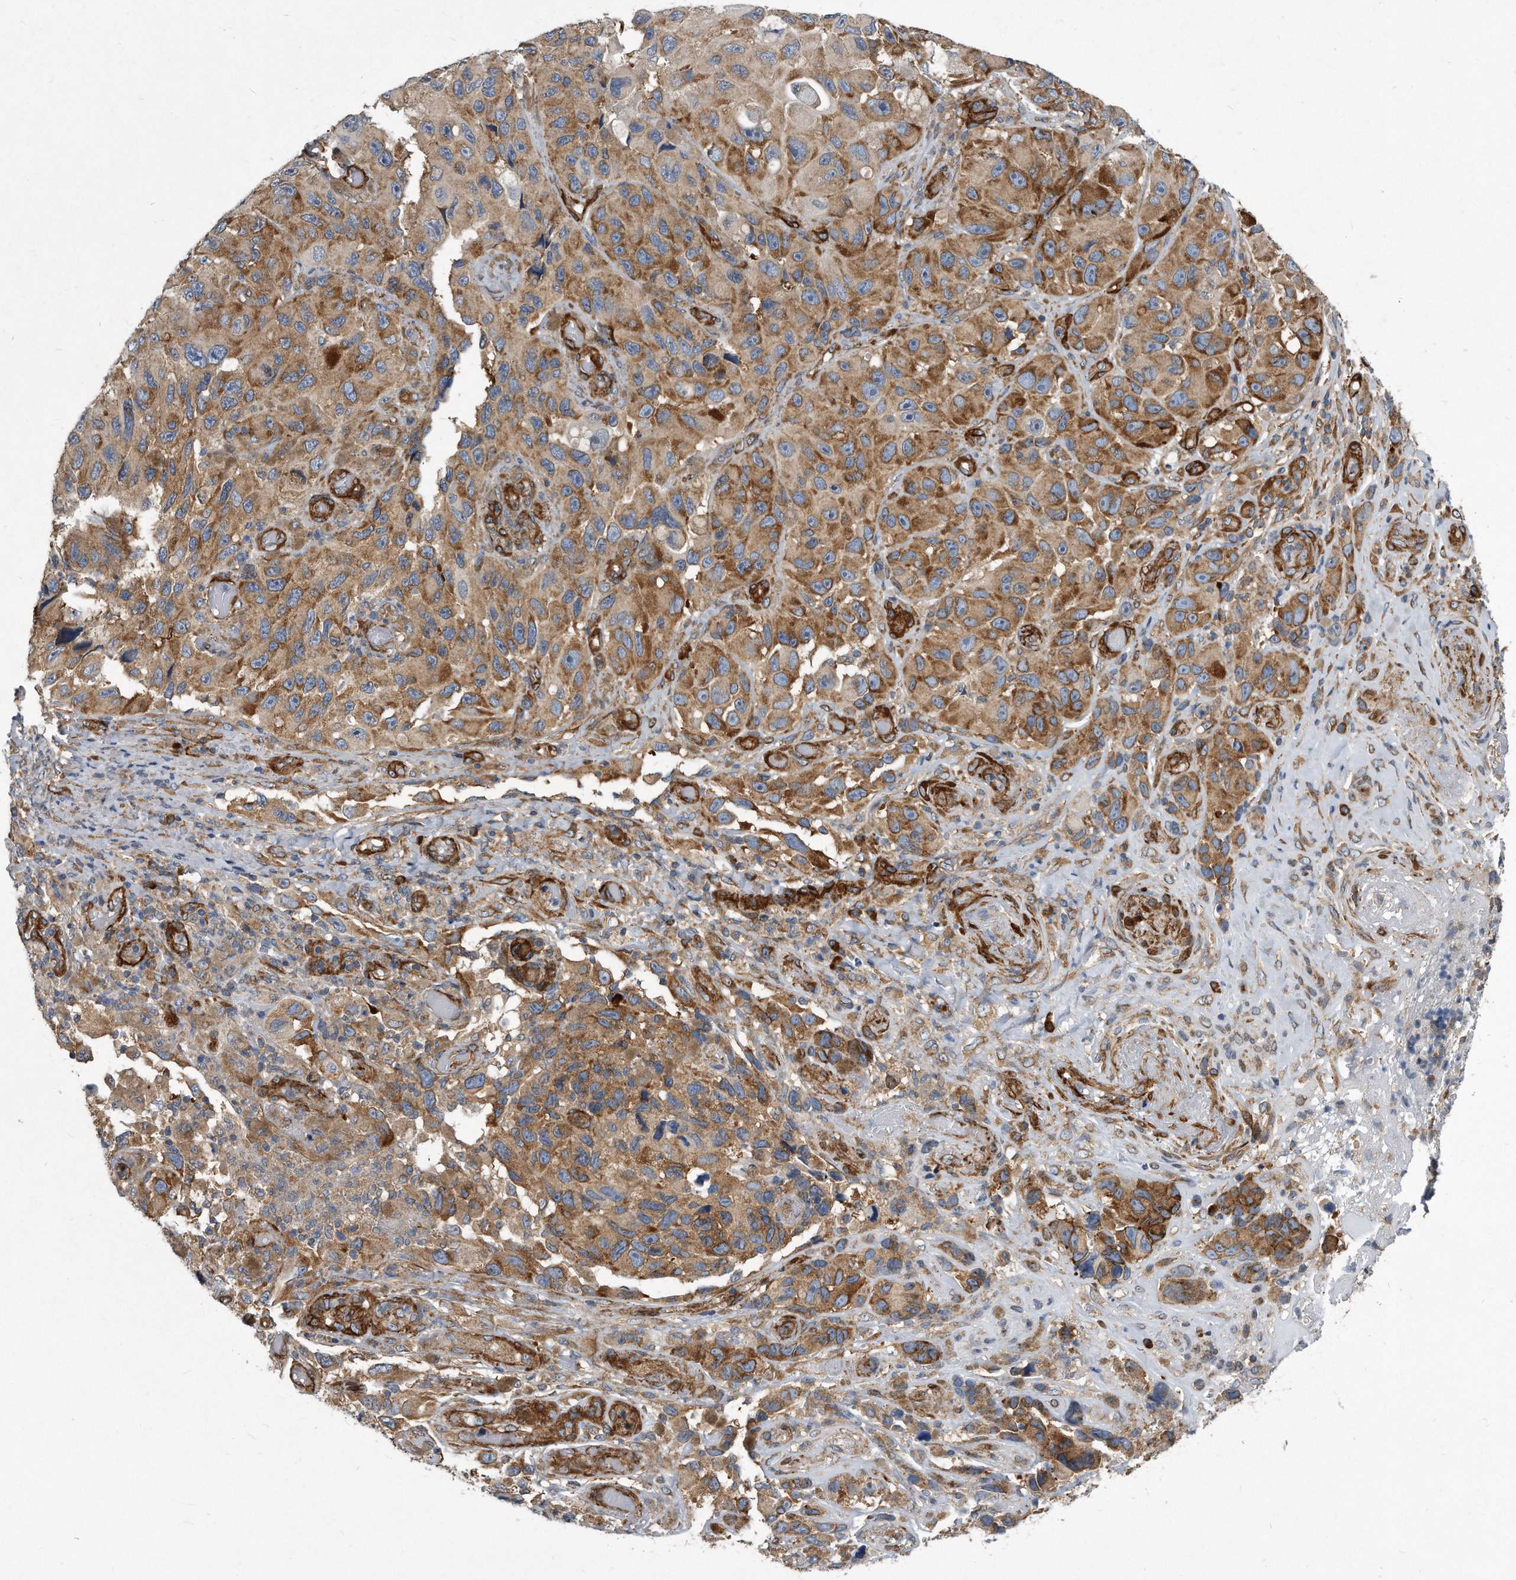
{"staining": {"intensity": "moderate", "quantity": "25%-75%", "location": "cytoplasmic/membranous"}, "tissue": "melanoma", "cell_type": "Tumor cells", "image_type": "cancer", "snomed": [{"axis": "morphology", "description": "Malignant melanoma, NOS"}, {"axis": "topography", "description": "Skin"}], "caption": "This histopathology image demonstrates immunohistochemistry staining of malignant melanoma, with medium moderate cytoplasmic/membranous positivity in approximately 25%-75% of tumor cells.", "gene": "EIF2B4", "patient": {"sex": "female", "age": 73}}